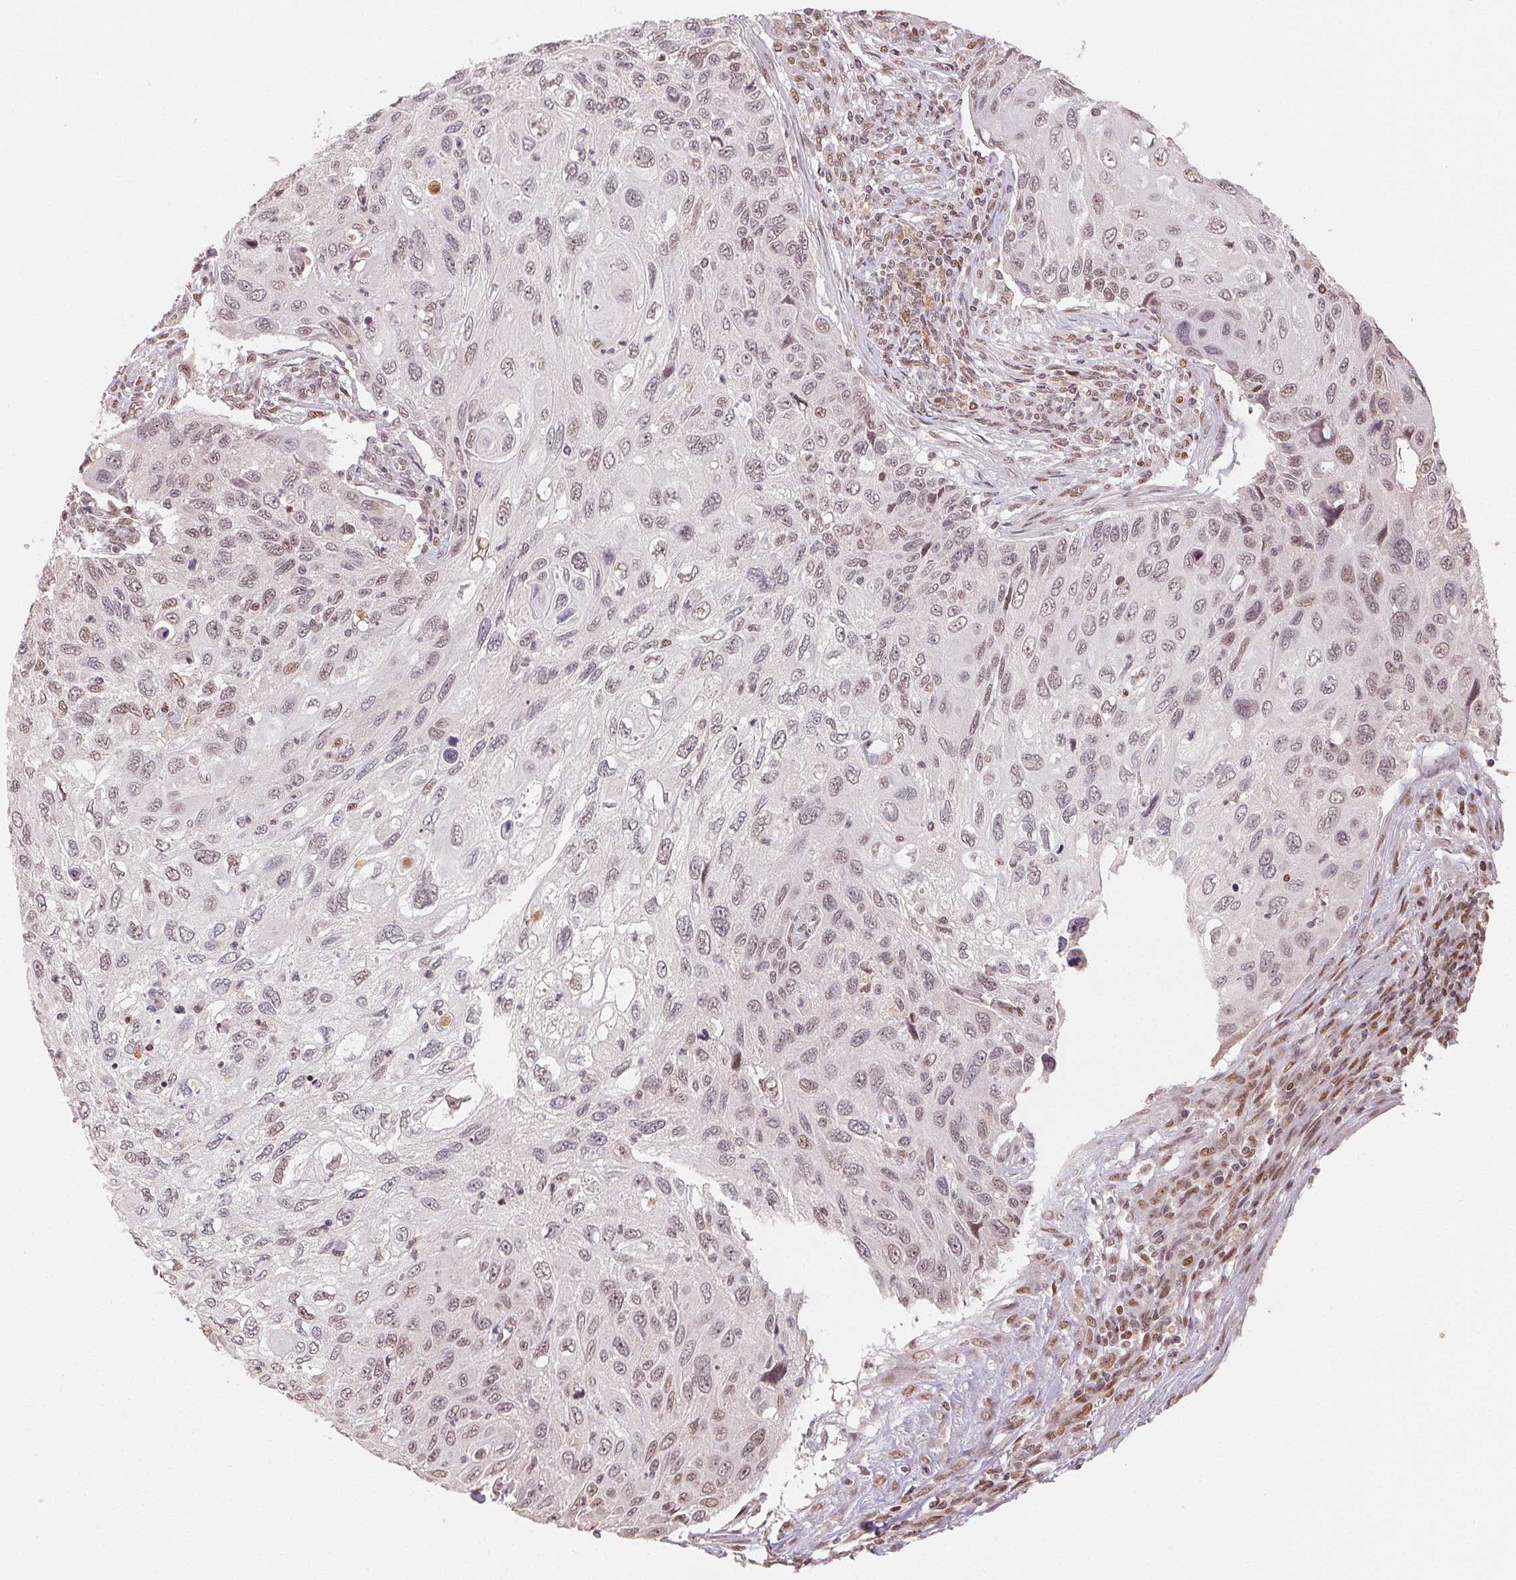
{"staining": {"intensity": "weak", "quantity": "<25%", "location": "nuclear"}, "tissue": "cervical cancer", "cell_type": "Tumor cells", "image_type": "cancer", "snomed": [{"axis": "morphology", "description": "Squamous cell carcinoma, NOS"}, {"axis": "topography", "description": "Cervix"}], "caption": "A high-resolution image shows IHC staining of cervical squamous cell carcinoma, which shows no significant staining in tumor cells.", "gene": "MAPKAPK2", "patient": {"sex": "female", "age": 70}}